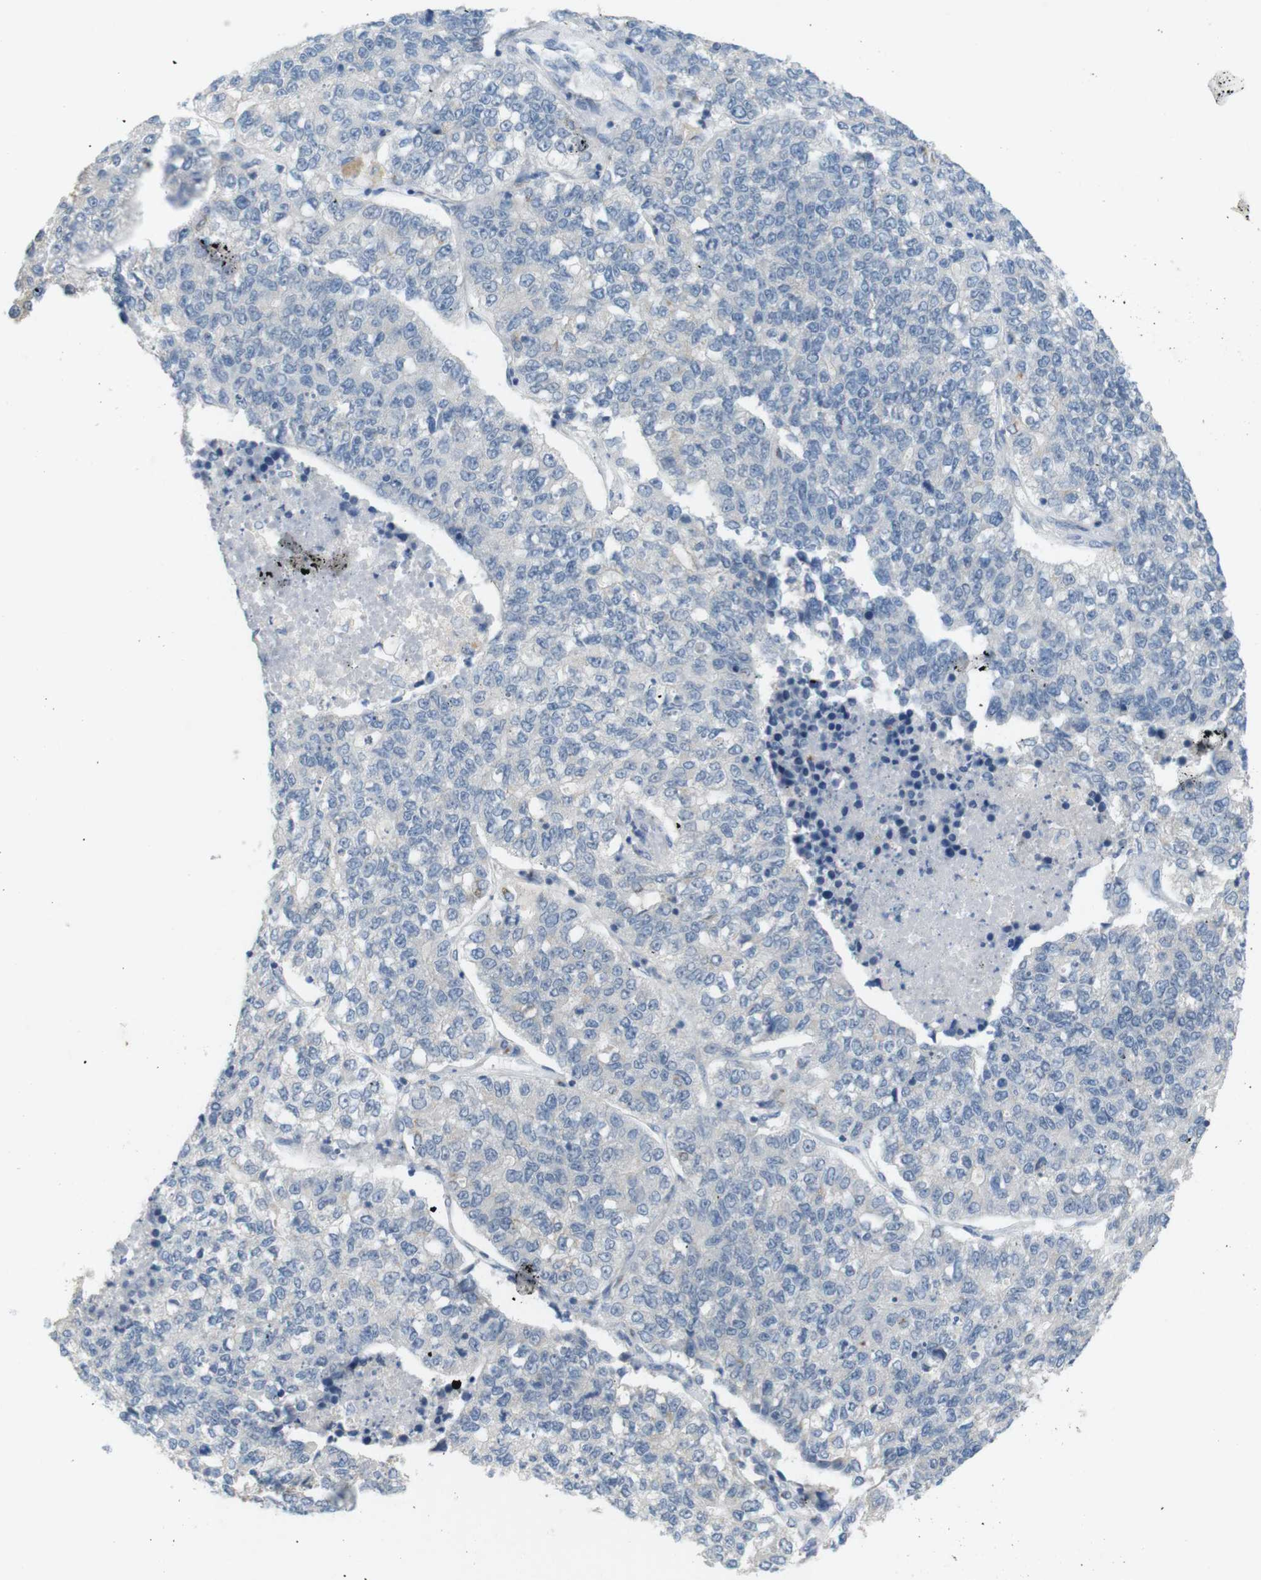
{"staining": {"intensity": "negative", "quantity": "none", "location": "none"}, "tissue": "lung cancer", "cell_type": "Tumor cells", "image_type": "cancer", "snomed": [{"axis": "morphology", "description": "Adenocarcinoma, NOS"}, {"axis": "topography", "description": "Lung"}], "caption": "Lung cancer (adenocarcinoma) was stained to show a protein in brown. There is no significant expression in tumor cells. Nuclei are stained in blue.", "gene": "YIPF3", "patient": {"sex": "male", "age": 49}}